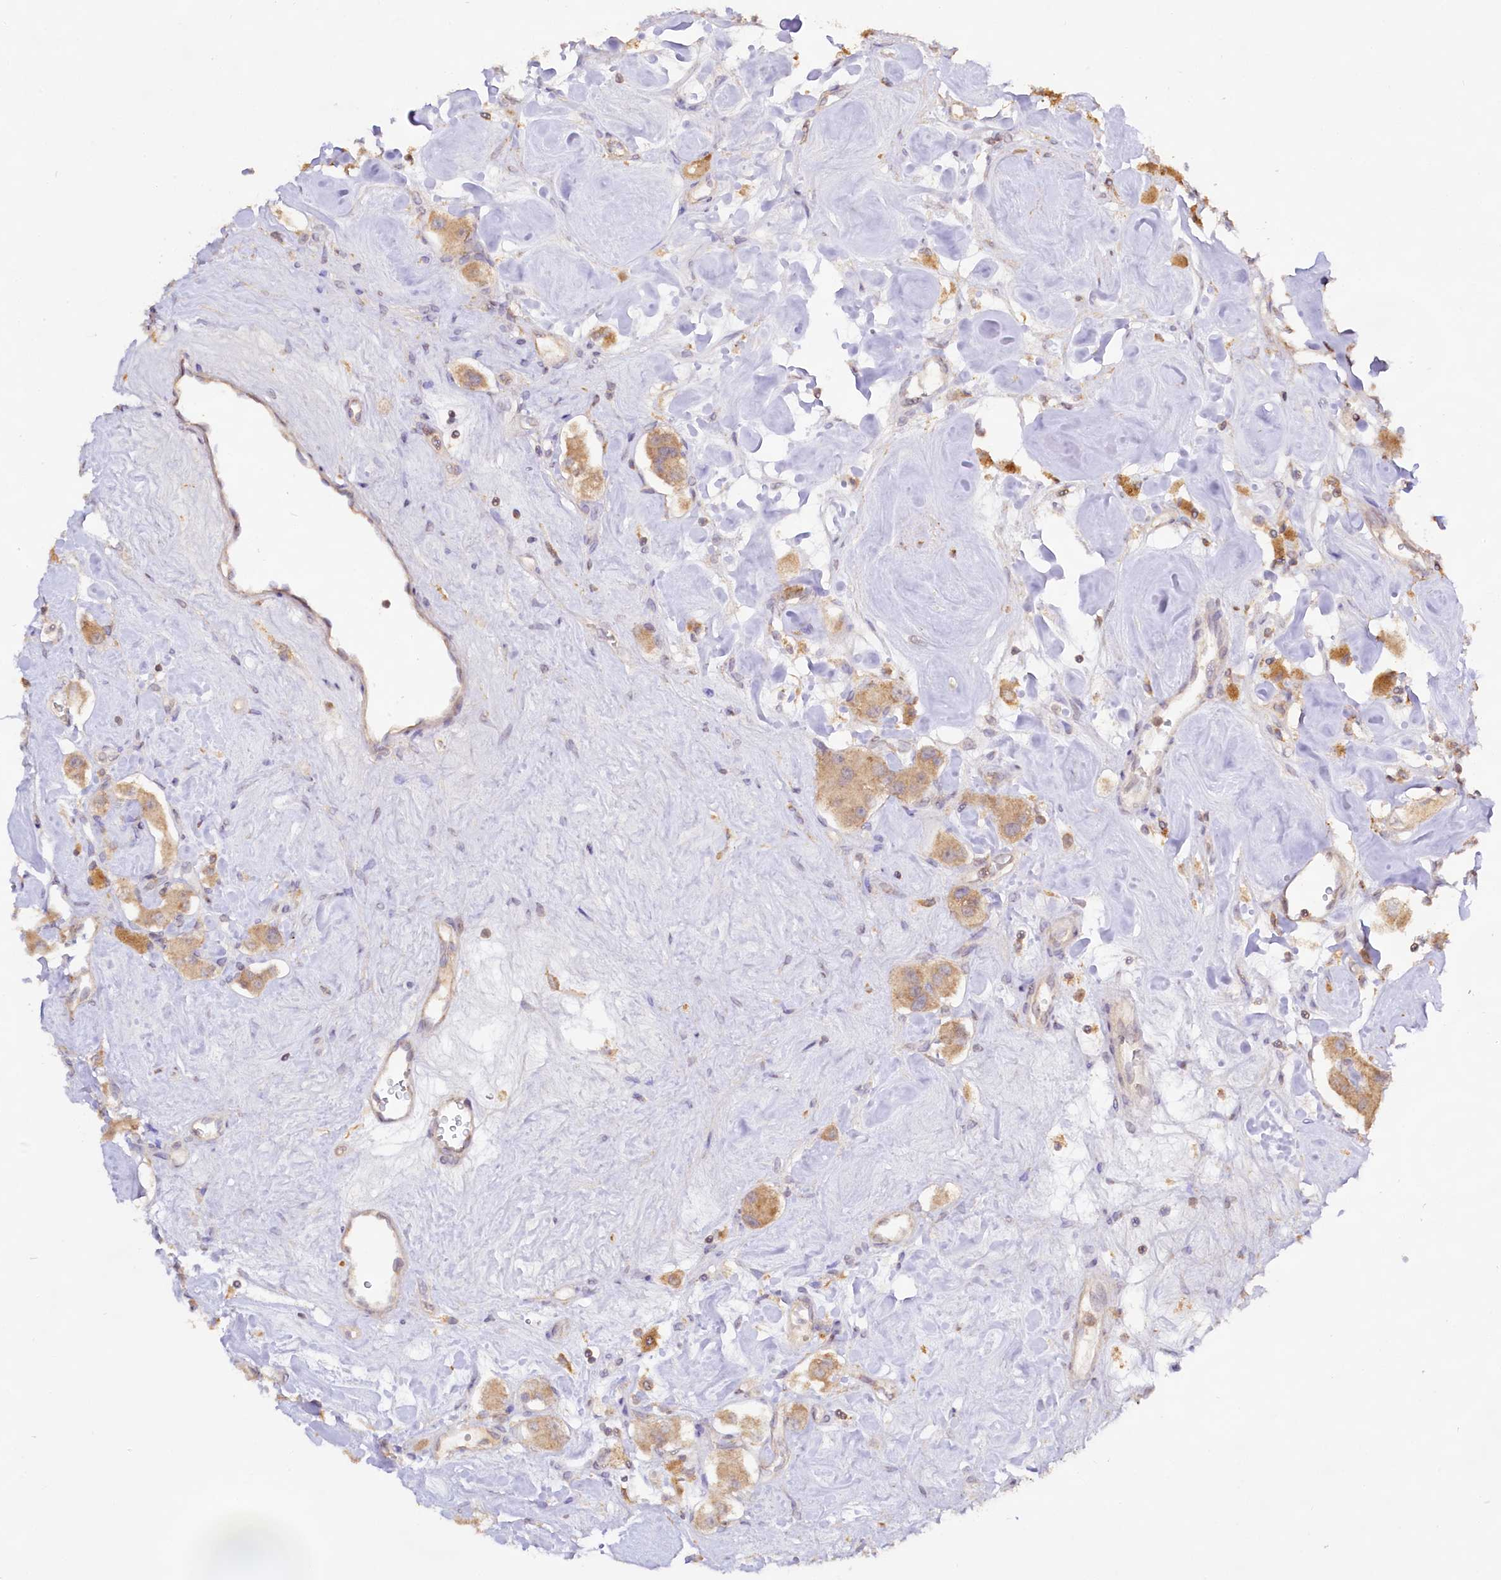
{"staining": {"intensity": "weak", "quantity": "25%-75%", "location": "cytoplasmic/membranous"}, "tissue": "carcinoid", "cell_type": "Tumor cells", "image_type": "cancer", "snomed": [{"axis": "morphology", "description": "Carcinoid, malignant, NOS"}, {"axis": "topography", "description": "Pancreas"}], "caption": "Protein staining by immunohistochemistry reveals weak cytoplasmic/membranous staining in about 25%-75% of tumor cells in carcinoid.", "gene": "RRP8", "patient": {"sex": "male", "age": 41}}